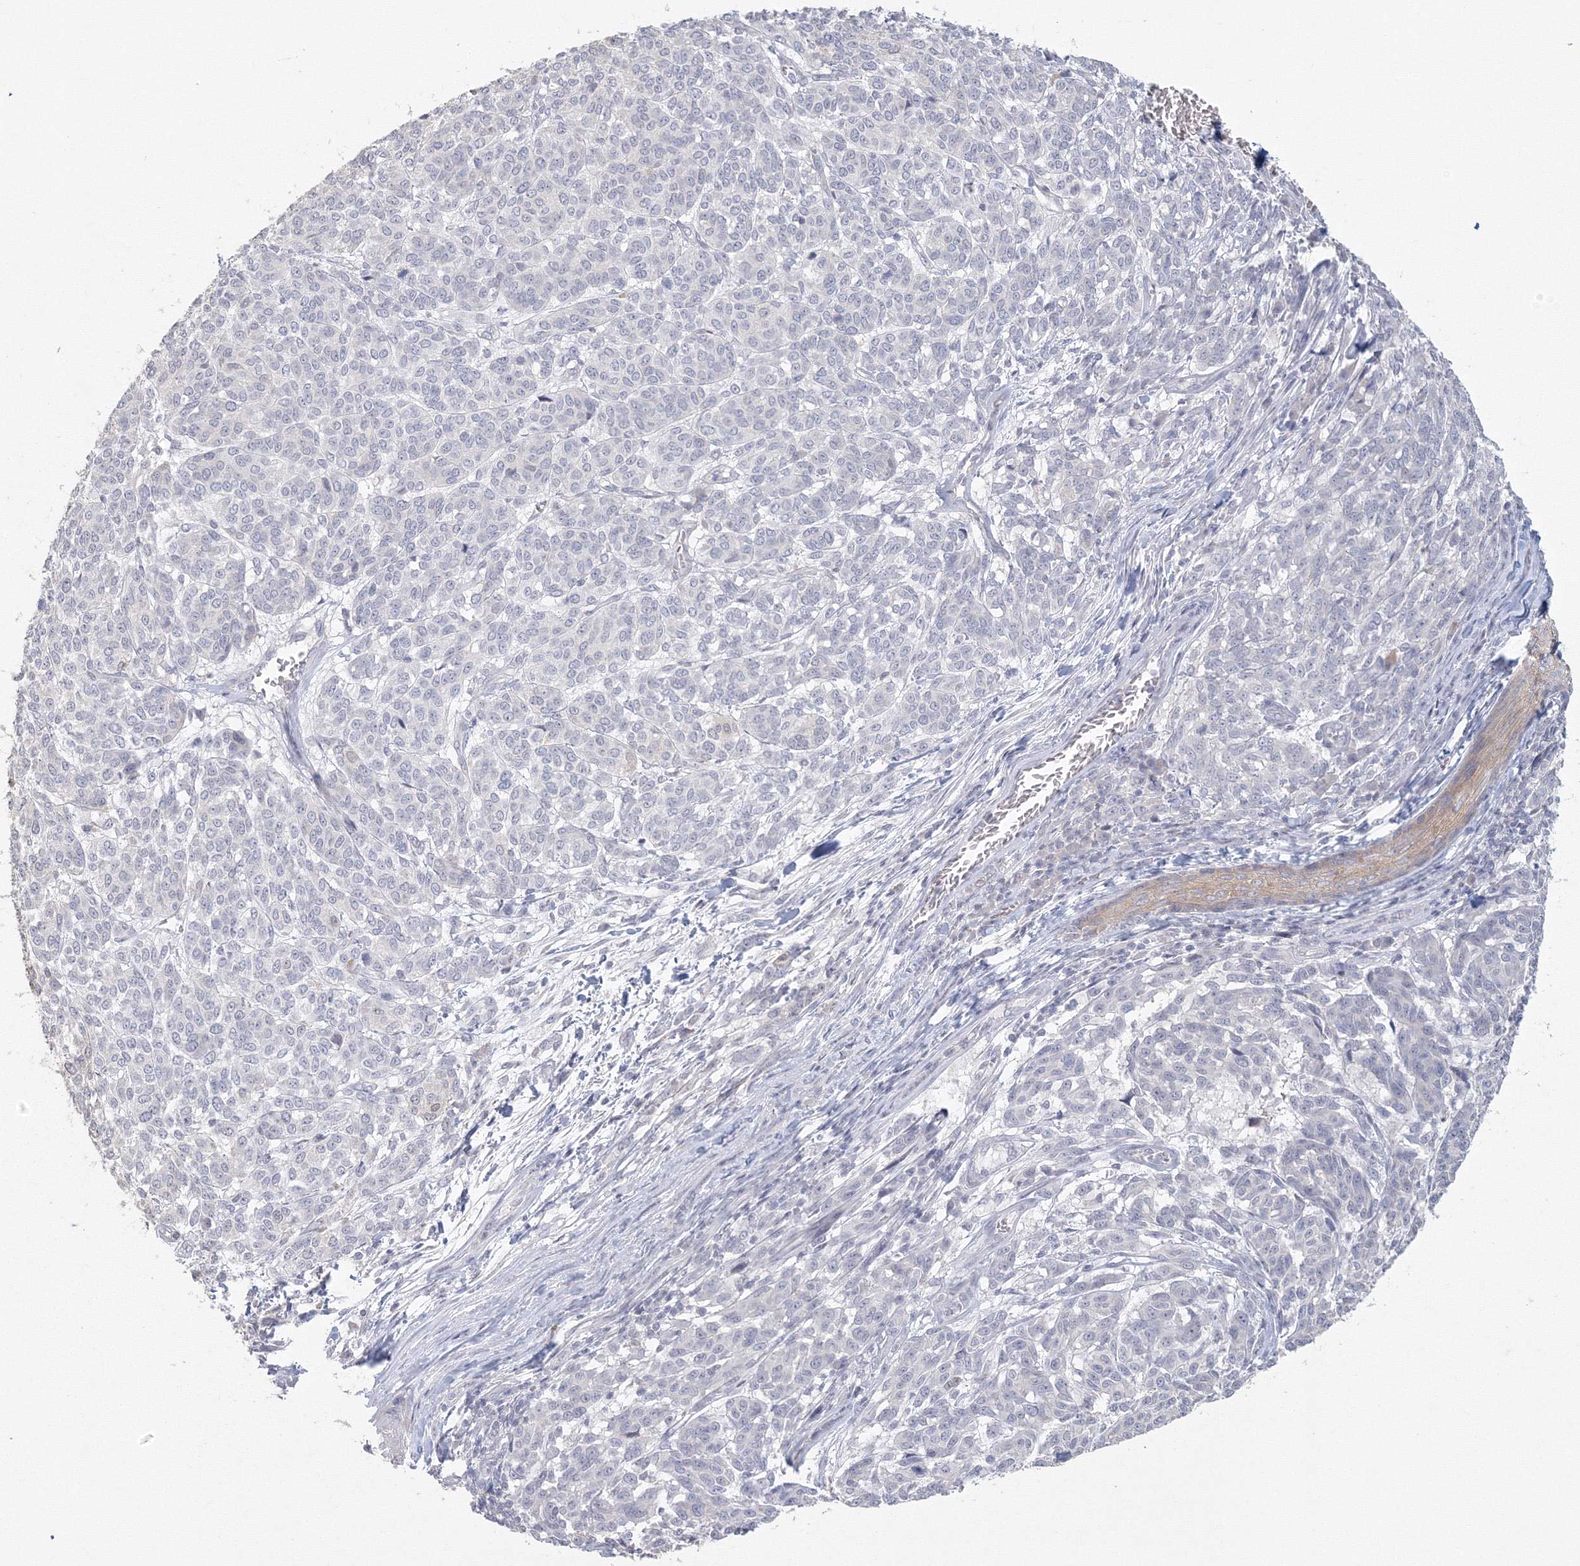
{"staining": {"intensity": "negative", "quantity": "none", "location": "none"}, "tissue": "melanoma", "cell_type": "Tumor cells", "image_type": "cancer", "snomed": [{"axis": "morphology", "description": "Malignant melanoma, NOS"}, {"axis": "topography", "description": "Skin"}], "caption": "The immunohistochemistry histopathology image has no significant positivity in tumor cells of malignant melanoma tissue.", "gene": "TACC2", "patient": {"sex": "male", "age": 49}}